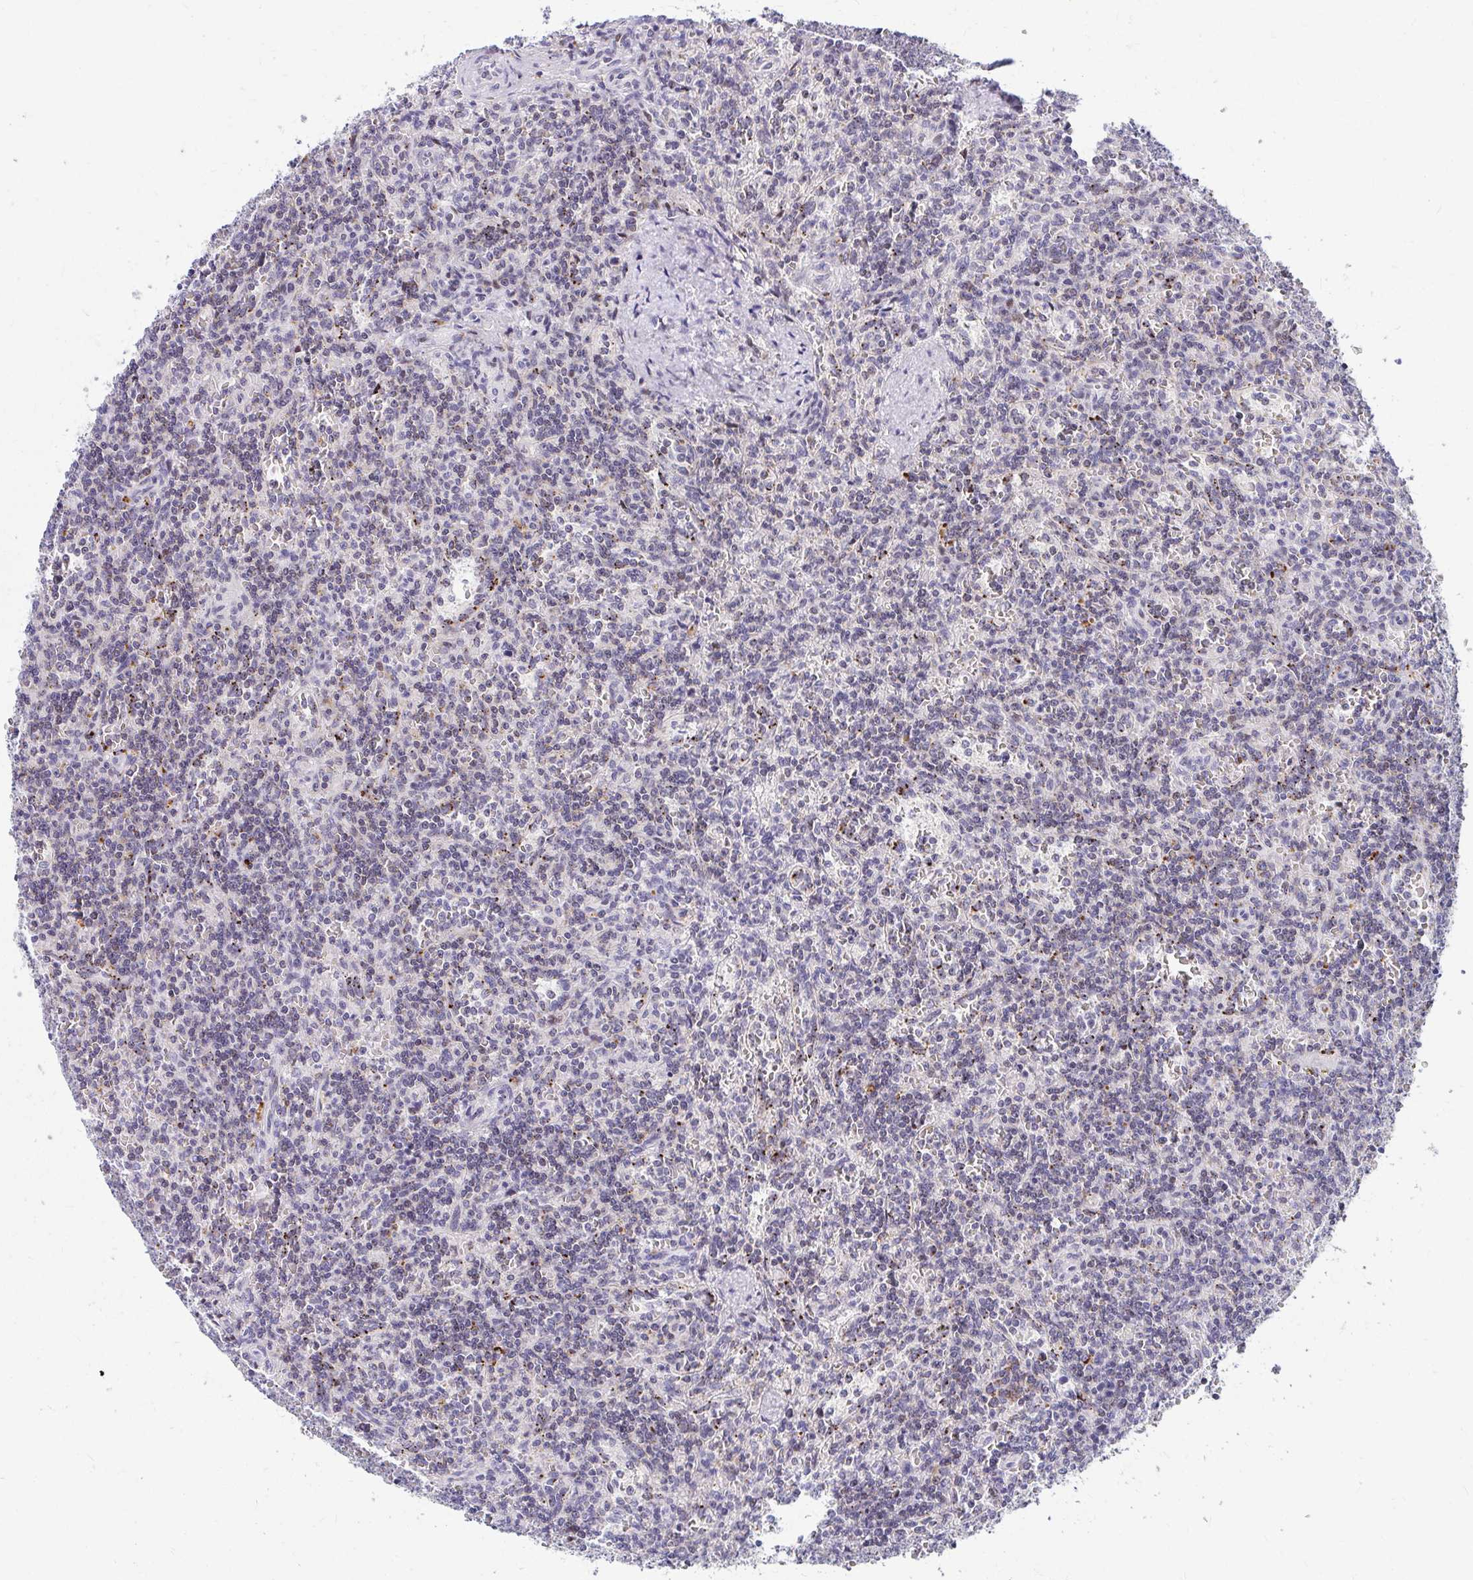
{"staining": {"intensity": "moderate", "quantity": "<25%", "location": "cytoplasmic/membranous"}, "tissue": "lymphoma", "cell_type": "Tumor cells", "image_type": "cancer", "snomed": [{"axis": "morphology", "description": "Malignant lymphoma, non-Hodgkin's type, Low grade"}, {"axis": "topography", "description": "Spleen"}], "caption": "Low-grade malignant lymphoma, non-Hodgkin's type was stained to show a protein in brown. There is low levels of moderate cytoplasmic/membranous positivity in approximately <25% of tumor cells.", "gene": "EXOC5", "patient": {"sex": "male", "age": 73}}